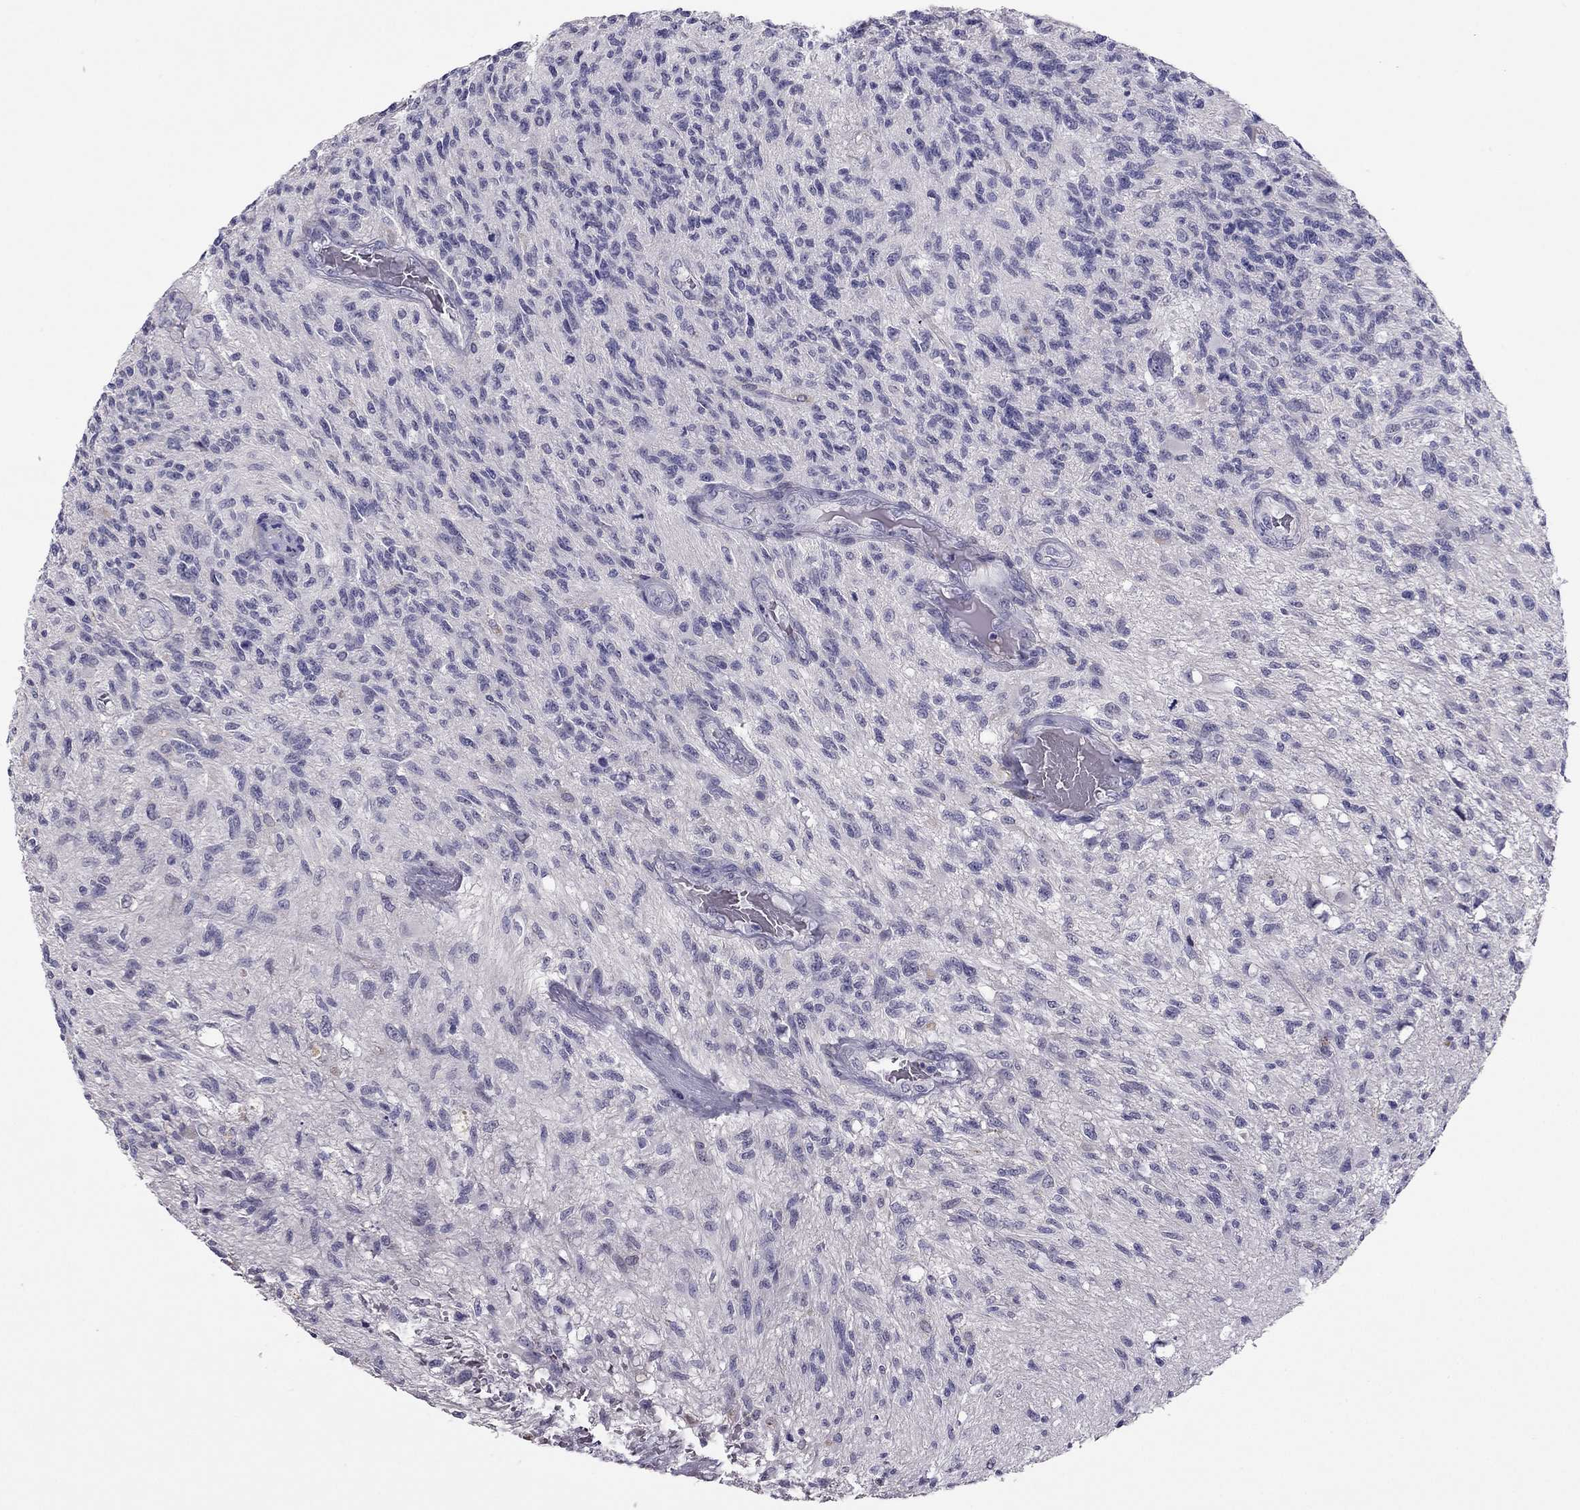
{"staining": {"intensity": "negative", "quantity": "none", "location": "none"}, "tissue": "glioma", "cell_type": "Tumor cells", "image_type": "cancer", "snomed": [{"axis": "morphology", "description": "Glioma, malignant, High grade"}, {"axis": "topography", "description": "Brain"}], "caption": "Tumor cells are negative for protein expression in human malignant glioma (high-grade).", "gene": "RHO", "patient": {"sex": "male", "age": 56}}